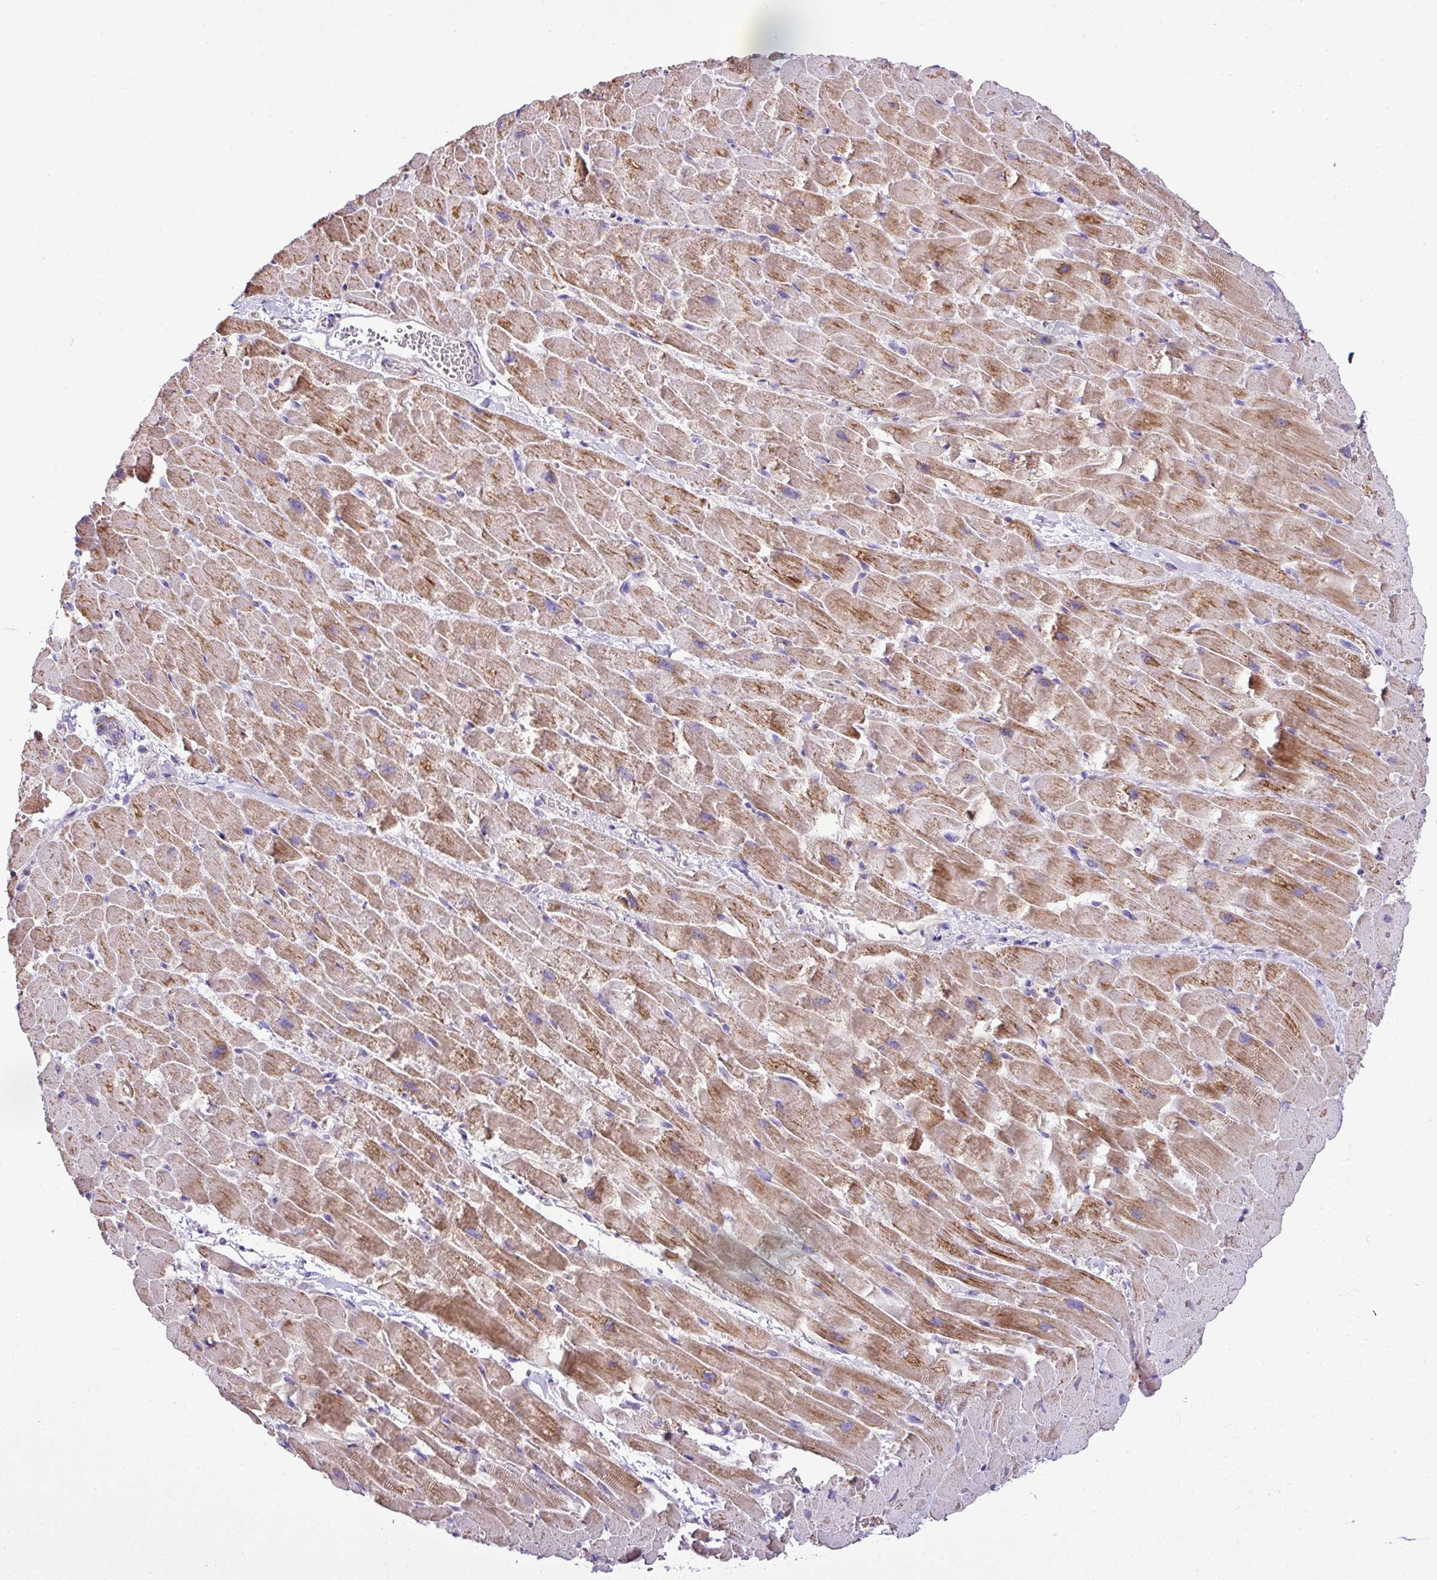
{"staining": {"intensity": "moderate", "quantity": "25%-75%", "location": "cytoplasmic/membranous"}, "tissue": "heart muscle", "cell_type": "Cardiomyocytes", "image_type": "normal", "snomed": [{"axis": "morphology", "description": "Normal tissue, NOS"}, {"axis": "topography", "description": "Heart"}], "caption": "Human heart muscle stained for a protein (brown) demonstrates moderate cytoplasmic/membranous positive staining in about 25%-75% of cardiomyocytes.", "gene": "PGAP4", "patient": {"sex": "male", "age": 37}}